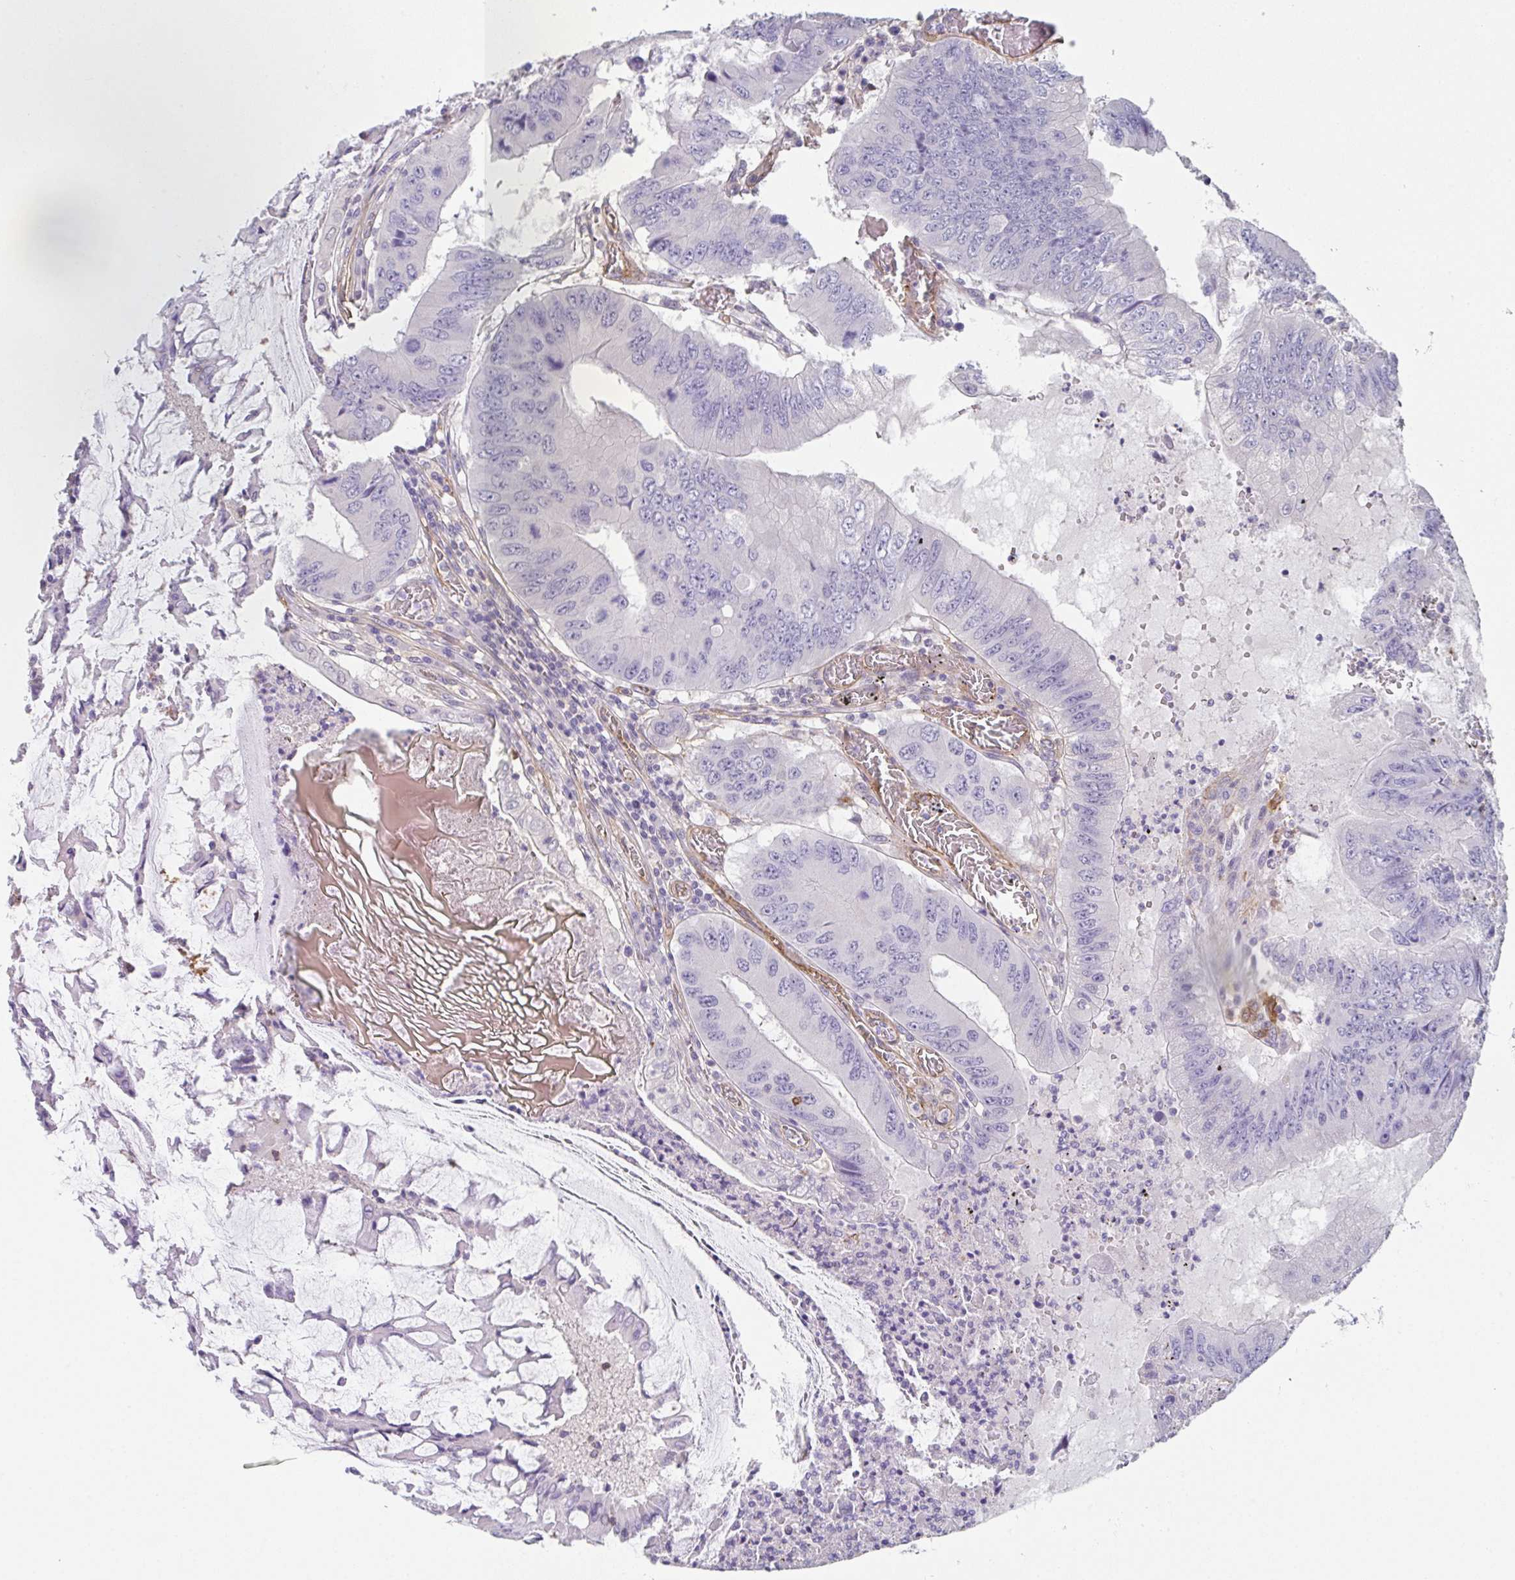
{"staining": {"intensity": "negative", "quantity": "none", "location": "none"}, "tissue": "colorectal cancer", "cell_type": "Tumor cells", "image_type": "cancer", "snomed": [{"axis": "morphology", "description": "Adenocarcinoma, NOS"}, {"axis": "topography", "description": "Colon"}], "caption": "Human adenocarcinoma (colorectal) stained for a protein using immunohistochemistry (IHC) displays no expression in tumor cells.", "gene": "DBN1", "patient": {"sex": "male", "age": 53}}